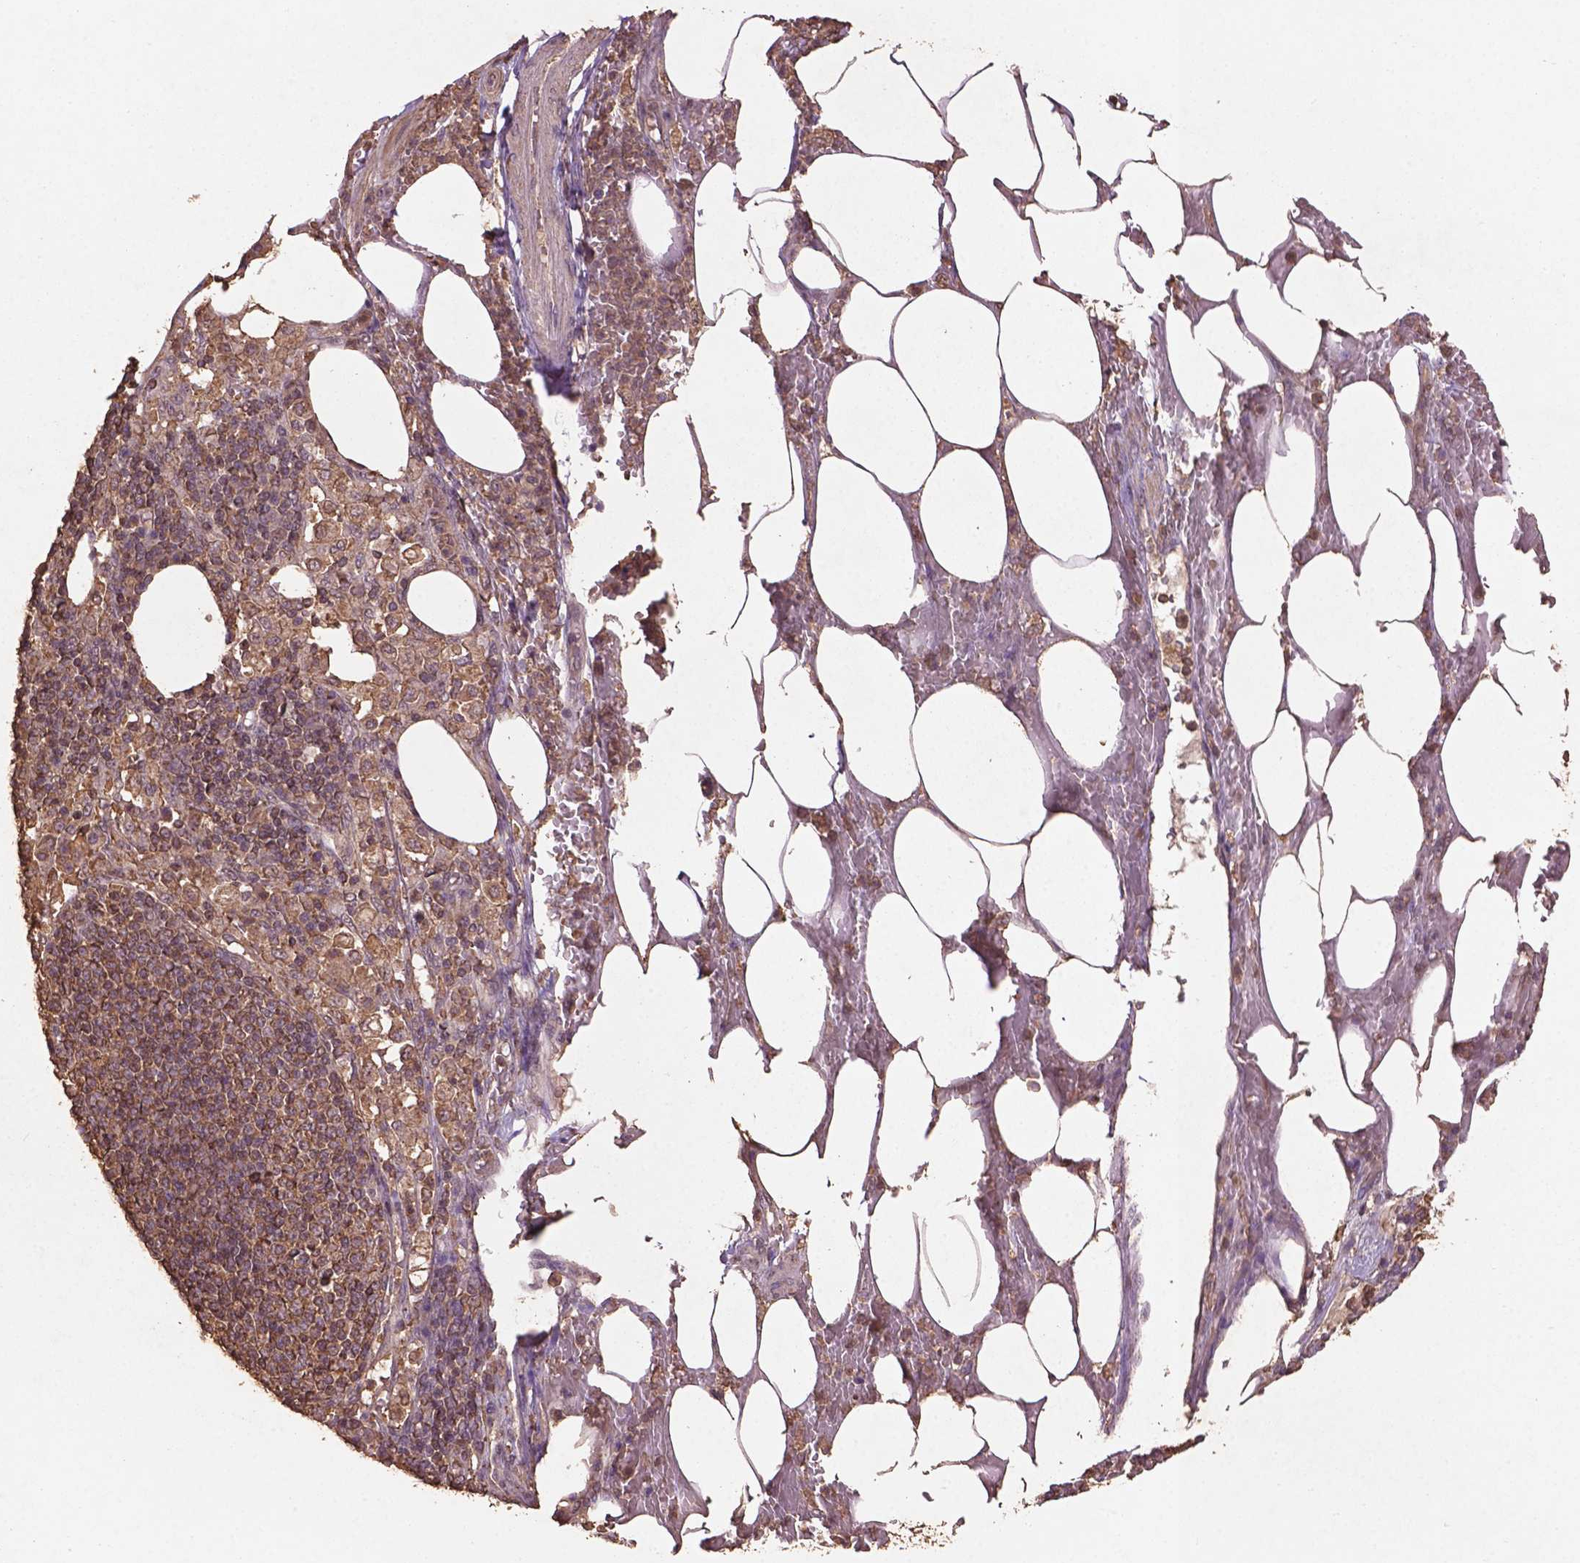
{"staining": {"intensity": "weak", "quantity": ">75%", "location": "cytoplasmic/membranous"}, "tissue": "pancreatic cancer", "cell_type": "Tumor cells", "image_type": "cancer", "snomed": [{"axis": "morphology", "description": "Adenocarcinoma, NOS"}, {"axis": "topography", "description": "Pancreas"}], "caption": "Immunohistochemistry (IHC) micrograph of neoplastic tissue: pancreatic cancer stained using immunohistochemistry (IHC) exhibits low levels of weak protein expression localized specifically in the cytoplasmic/membranous of tumor cells, appearing as a cytoplasmic/membranous brown color.", "gene": "BABAM1", "patient": {"sex": "female", "age": 61}}